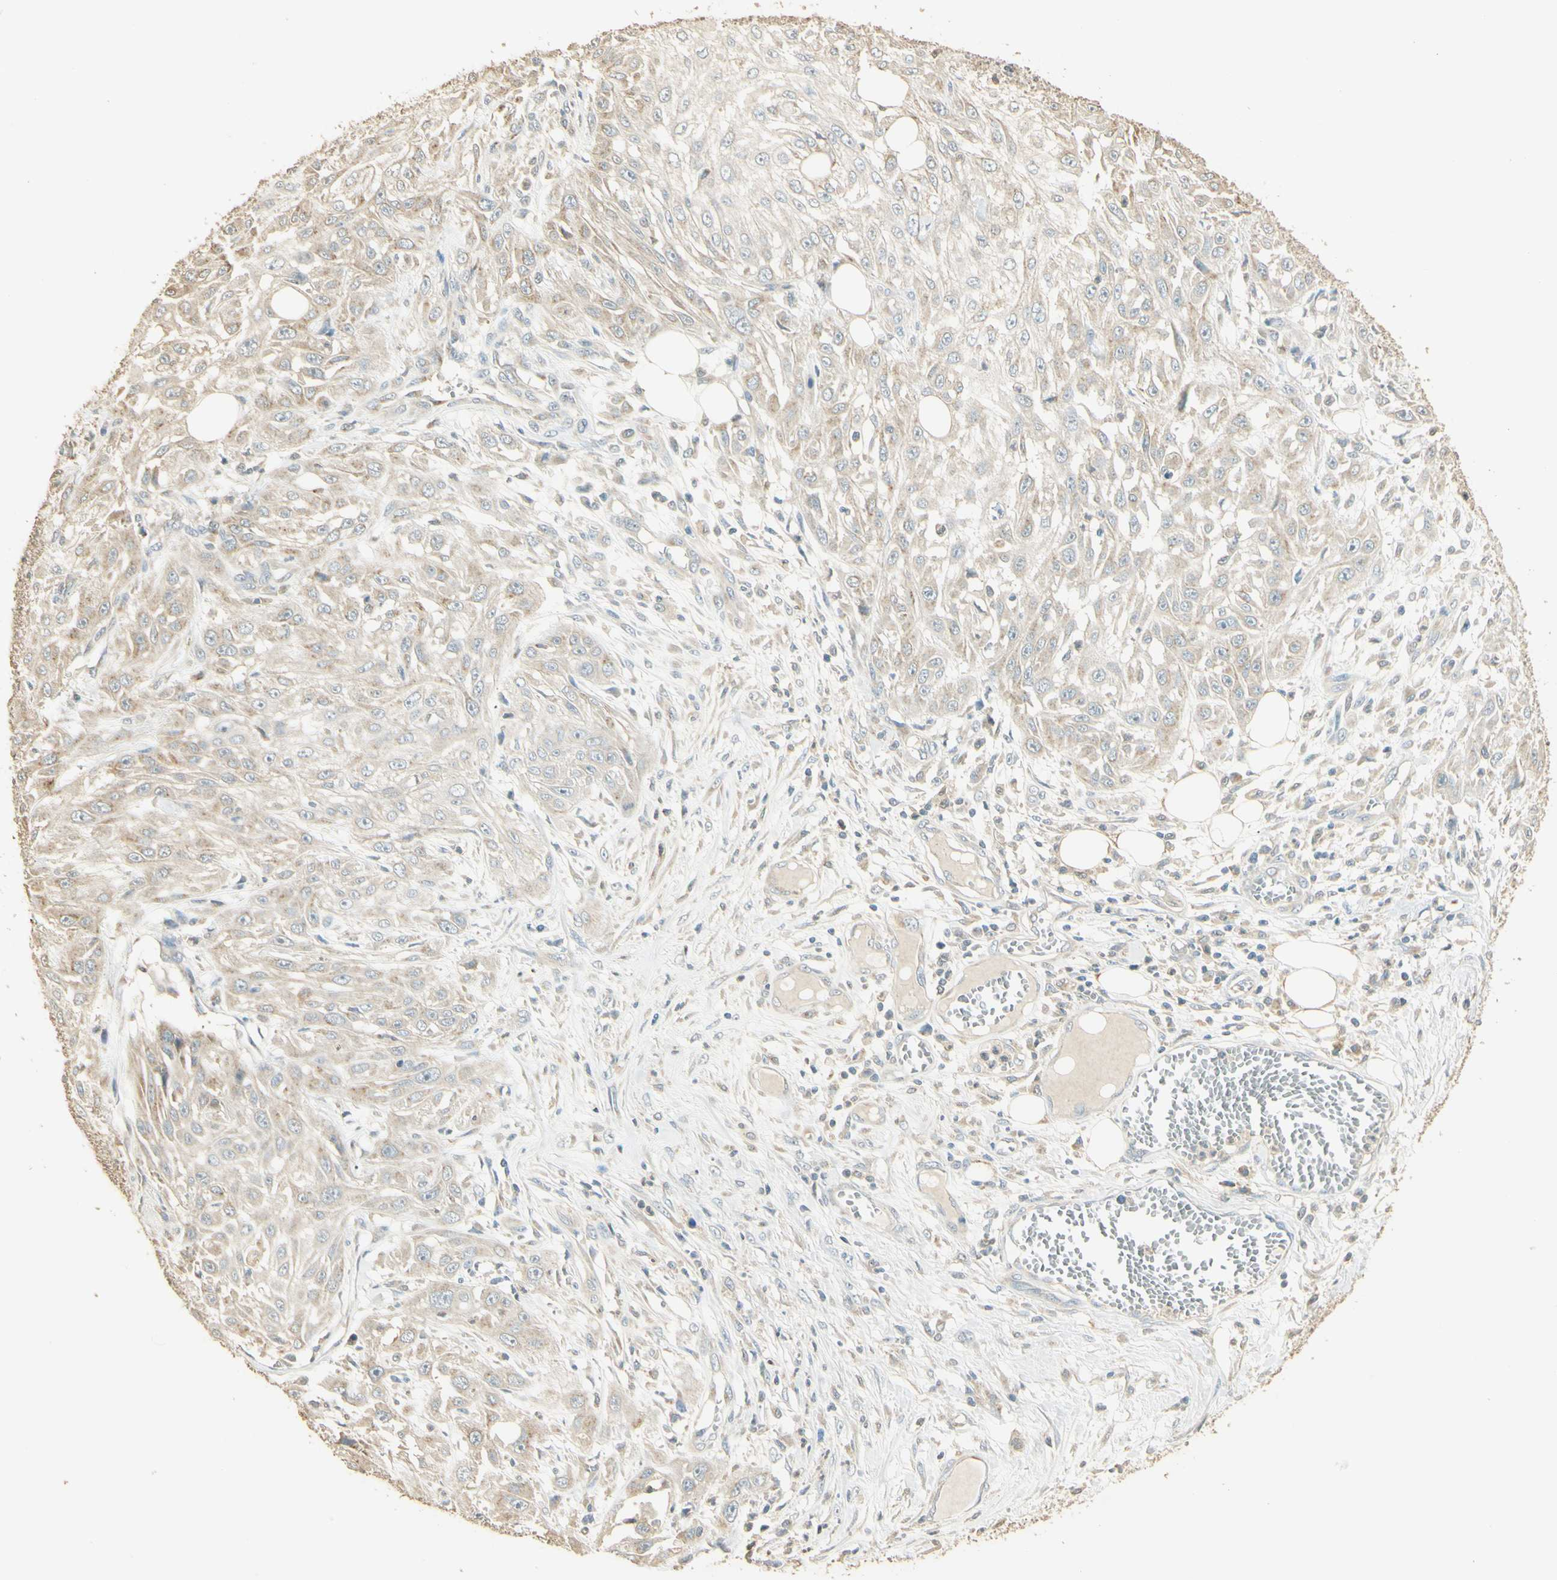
{"staining": {"intensity": "weak", "quantity": "25%-75%", "location": "cytoplasmic/membranous"}, "tissue": "skin cancer", "cell_type": "Tumor cells", "image_type": "cancer", "snomed": [{"axis": "morphology", "description": "Squamous cell carcinoma, NOS"}, {"axis": "topography", "description": "Skin"}], "caption": "A low amount of weak cytoplasmic/membranous staining is identified in approximately 25%-75% of tumor cells in skin cancer tissue. The staining is performed using DAB (3,3'-diaminobenzidine) brown chromogen to label protein expression. The nuclei are counter-stained blue using hematoxylin.", "gene": "UXS1", "patient": {"sex": "male", "age": 75}}